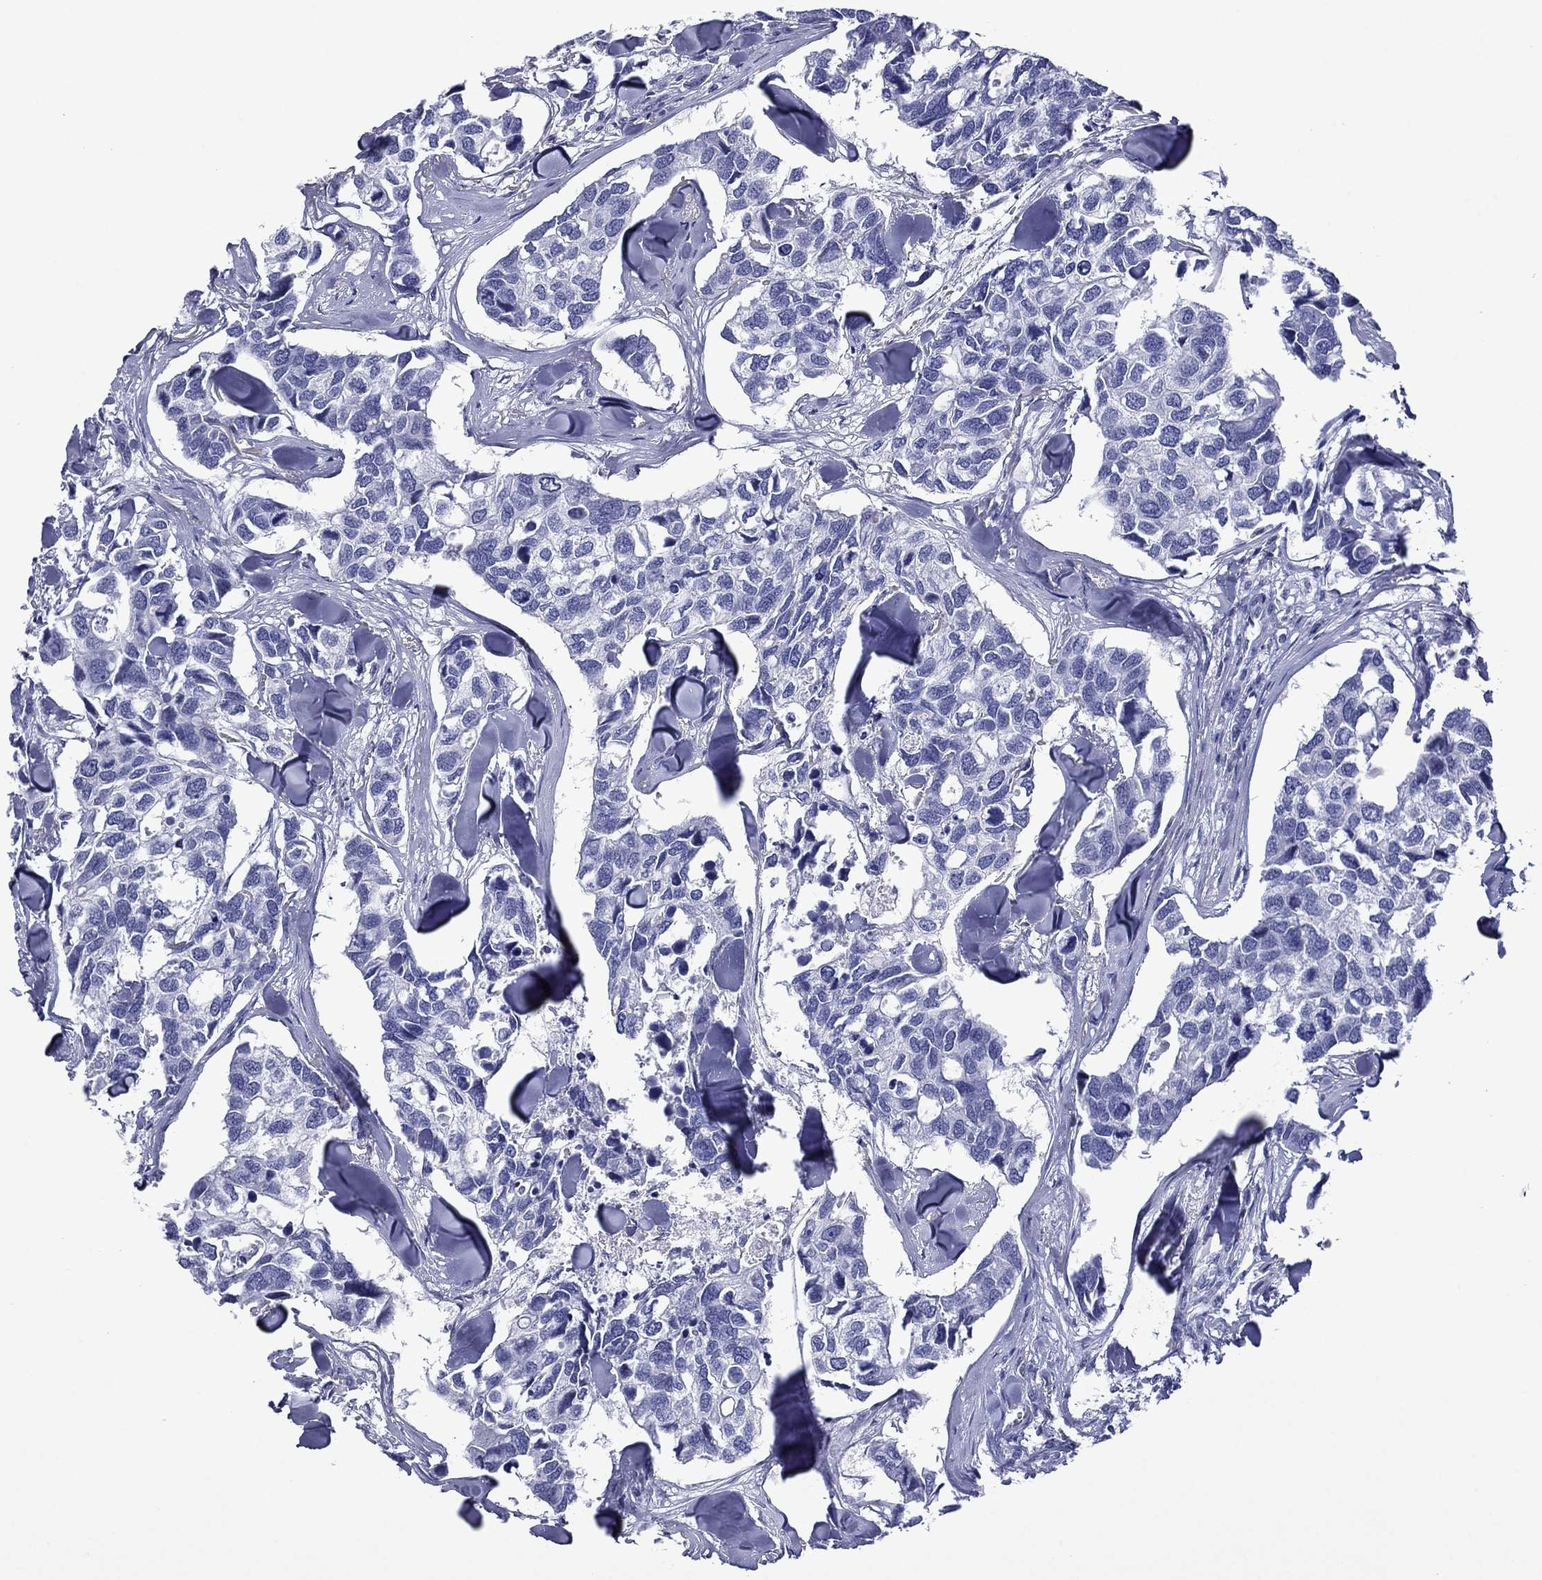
{"staining": {"intensity": "negative", "quantity": "none", "location": "none"}, "tissue": "breast cancer", "cell_type": "Tumor cells", "image_type": "cancer", "snomed": [{"axis": "morphology", "description": "Duct carcinoma"}, {"axis": "topography", "description": "Breast"}], "caption": "Immunohistochemical staining of human breast cancer exhibits no significant positivity in tumor cells.", "gene": "PIWIL1", "patient": {"sex": "female", "age": 83}}